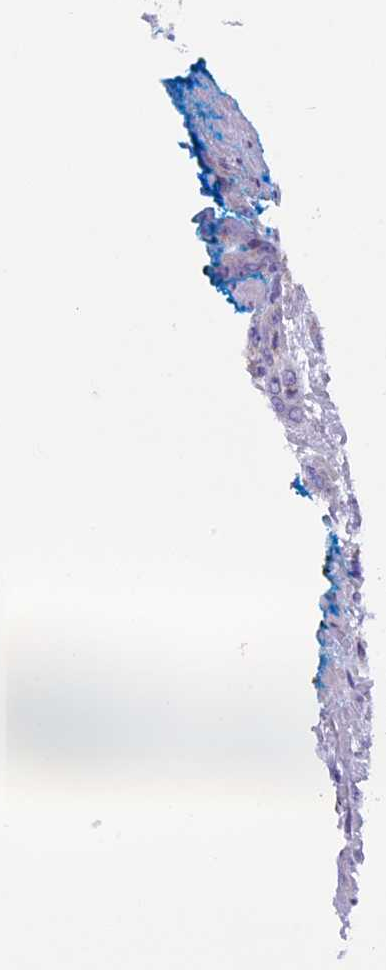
{"staining": {"intensity": "negative", "quantity": "none", "location": "none"}, "tissue": "prostate cancer", "cell_type": "Tumor cells", "image_type": "cancer", "snomed": [{"axis": "morphology", "description": "Adenocarcinoma, High grade"}, {"axis": "topography", "description": "Prostate"}], "caption": "IHC micrograph of adenocarcinoma (high-grade) (prostate) stained for a protein (brown), which exhibits no expression in tumor cells. Nuclei are stained in blue.", "gene": "ZNF563", "patient": {"sex": "male", "age": 71}}